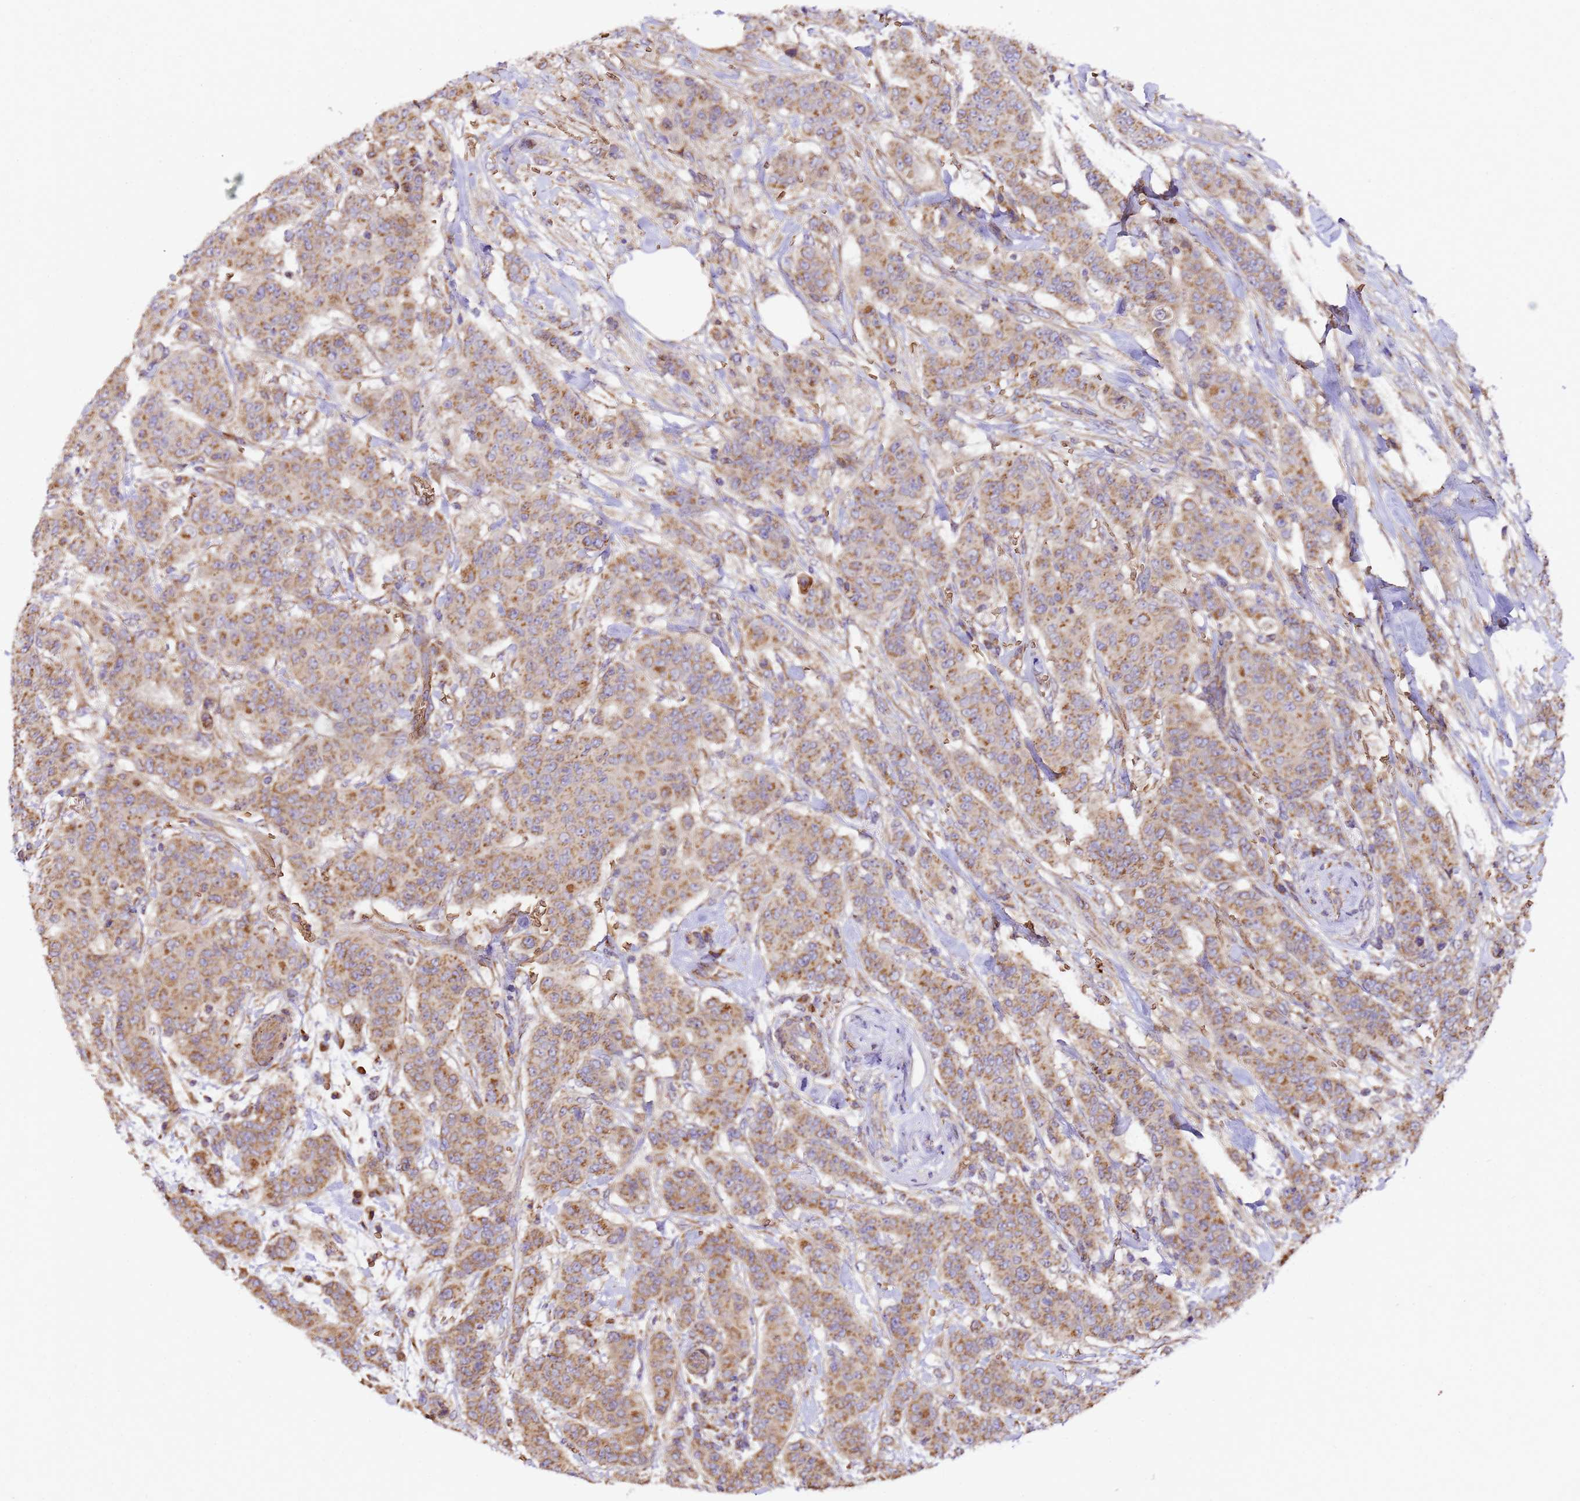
{"staining": {"intensity": "moderate", "quantity": ">75%", "location": "cytoplasmic/membranous"}, "tissue": "breast cancer", "cell_type": "Tumor cells", "image_type": "cancer", "snomed": [{"axis": "morphology", "description": "Duct carcinoma"}, {"axis": "topography", "description": "Breast"}], "caption": "A micrograph showing moderate cytoplasmic/membranous expression in about >75% of tumor cells in invasive ductal carcinoma (breast), as visualized by brown immunohistochemical staining.", "gene": "LRRIQ1", "patient": {"sex": "female", "age": 40}}